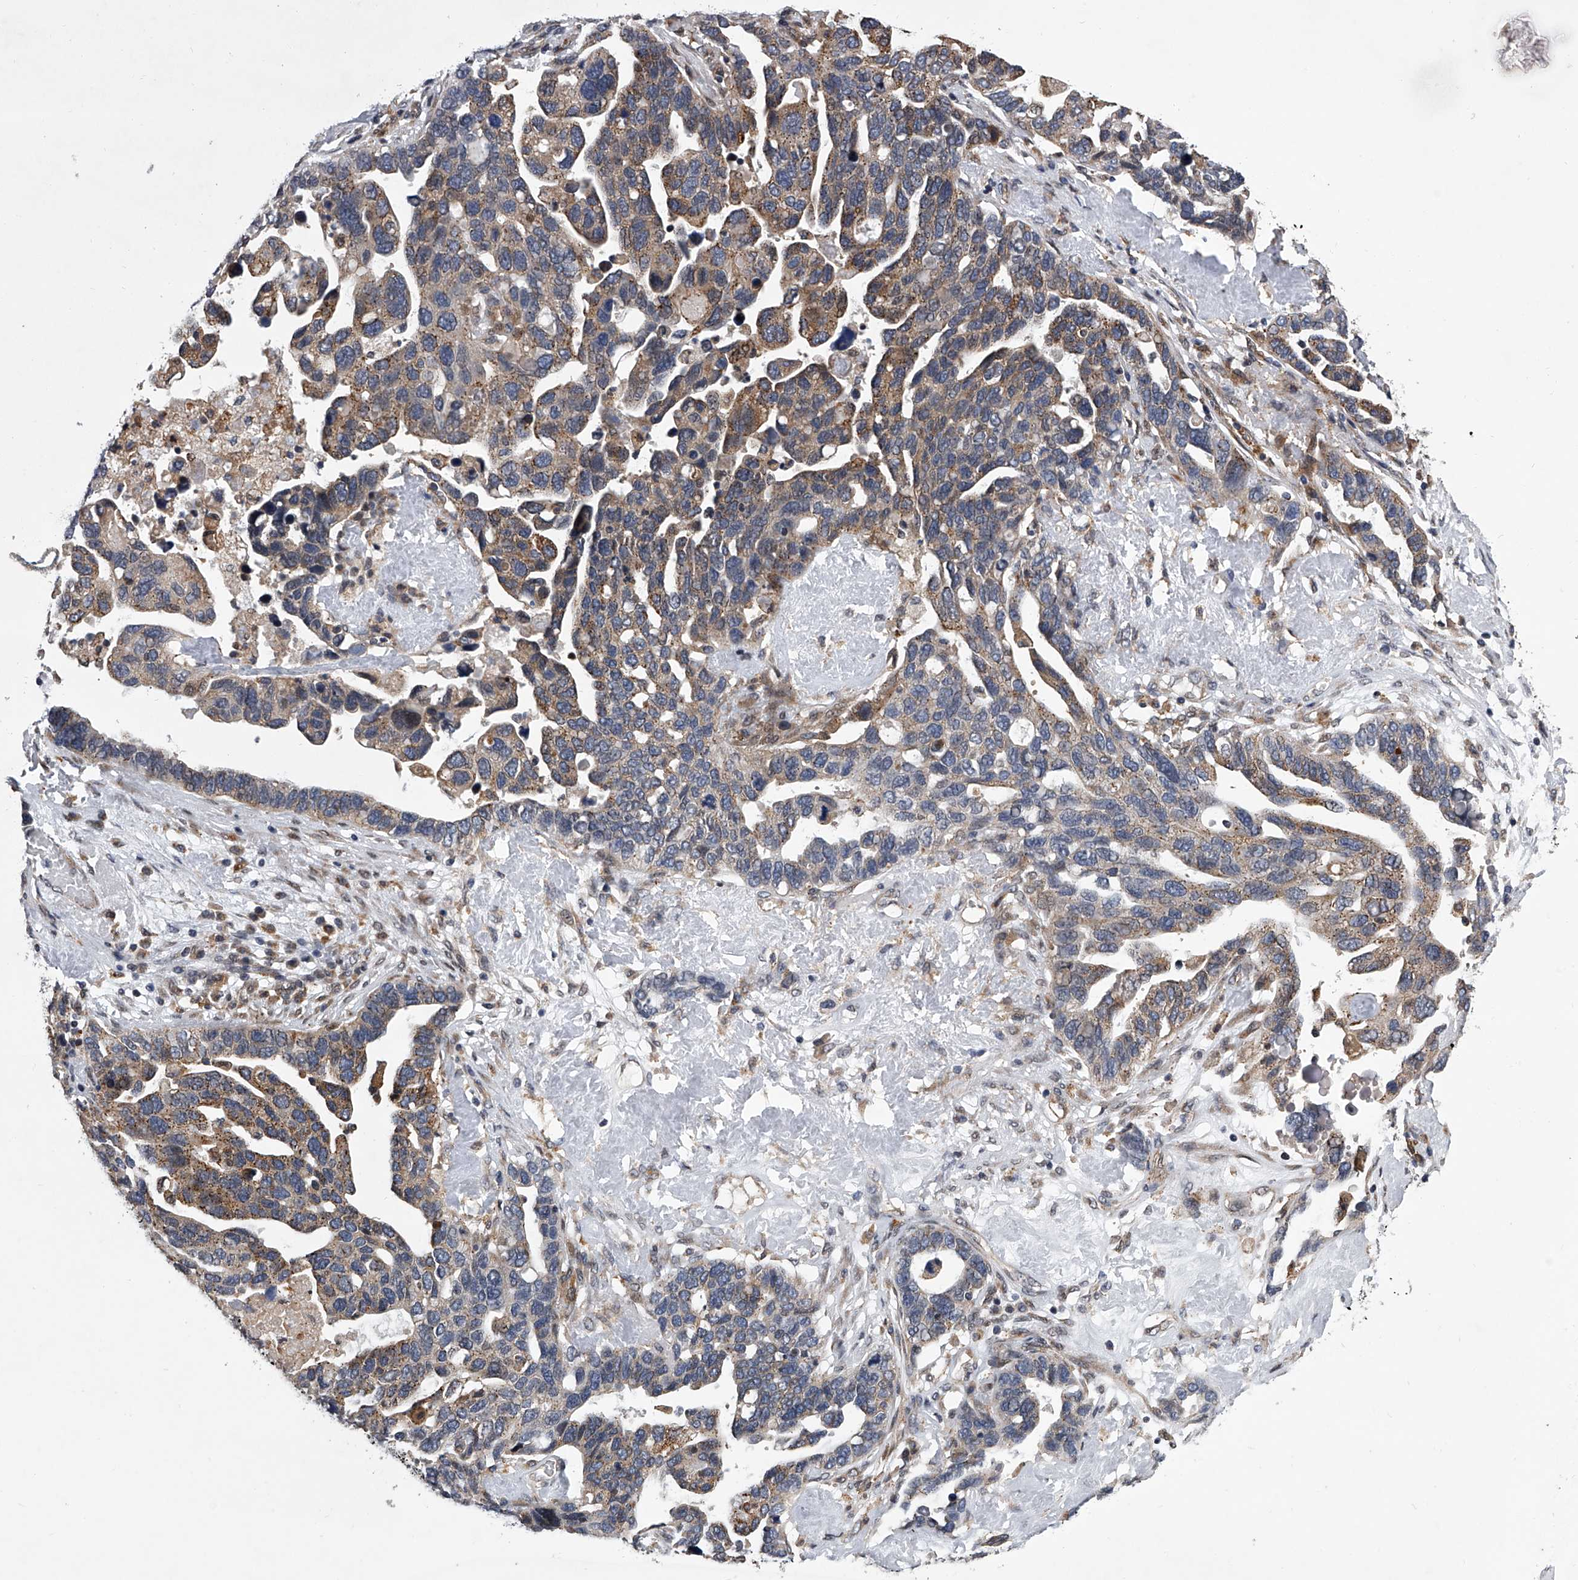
{"staining": {"intensity": "moderate", "quantity": "25%-75%", "location": "cytoplasmic/membranous"}, "tissue": "ovarian cancer", "cell_type": "Tumor cells", "image_type": "cancer", "snomed": [{"axis": "morphology", "description": "Cystadenocarcinoma, serous, NOS"}, {"axis": "topography", "description": "Ovary"}], "caption": "This photomicrograph exhibits IHC staining of ovarian cancer (serous cystadenocarcinoma), with medium moderate cytoplasmic/membranous expression in about 25%-75% of tumor cells.", "gene": "TRIM8", "patient": {"sex": "female", "age": 54}}